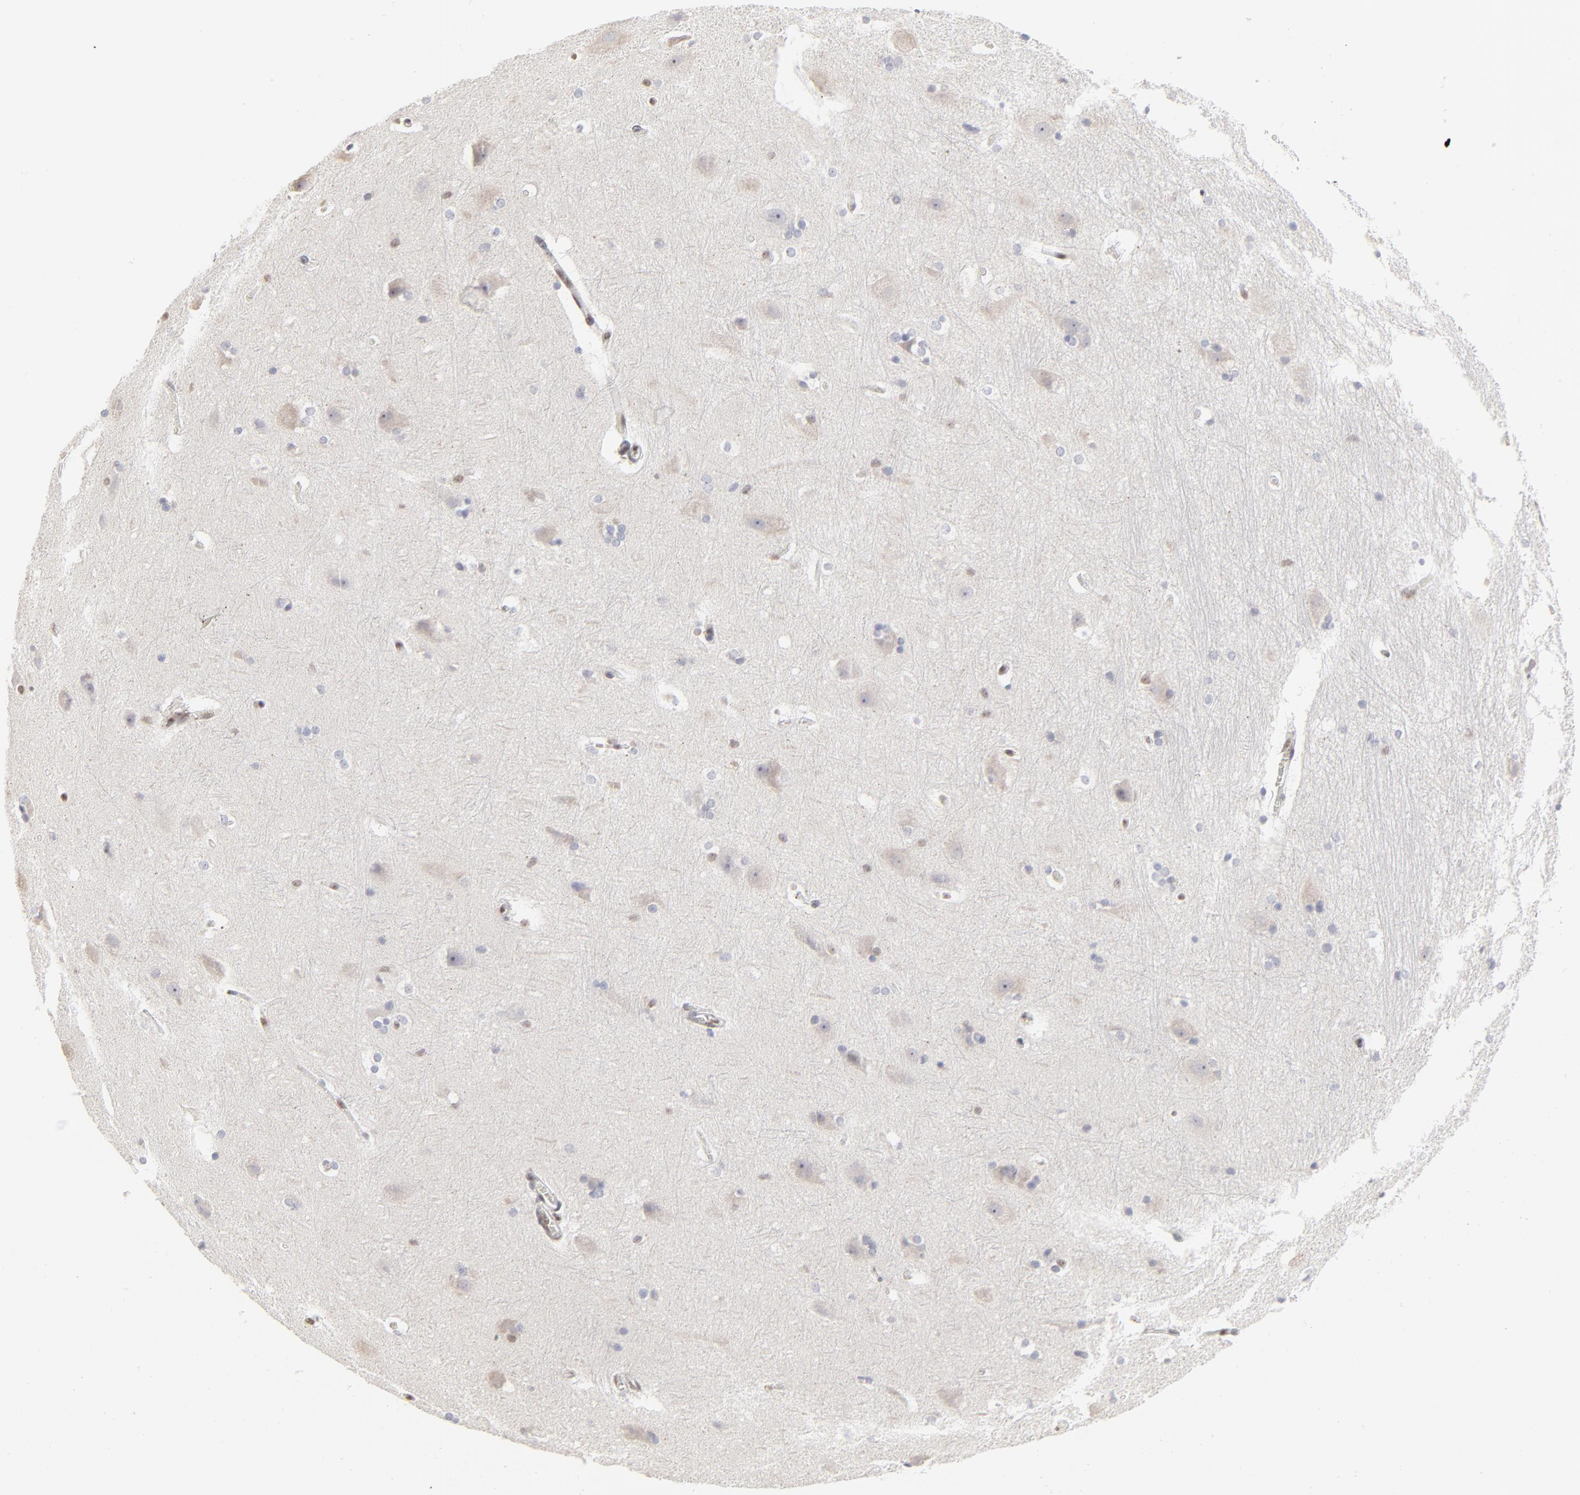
{"staining": {"intensity": "negative", "quantity": "none", "location": "none"}, "tissue": "hippocampus", "cell_type": "Glial cells", "image_type": "normal", "snomed": [{"axis": "morphology", "description": "Normal tissue, NOS"}, {"axis": "topography", "description": "Hippocampus"}], "caption": "Image shows no significant protein expression in glial cells of normal hippocampus. The staining was performed using DAB to visualize the protein expression in brown, while the nuclei were stained in blue with hematoxylin (Magnification: 20x).", "gene": "NFIL3", "patient": {"sex": "female", "age": 19}}